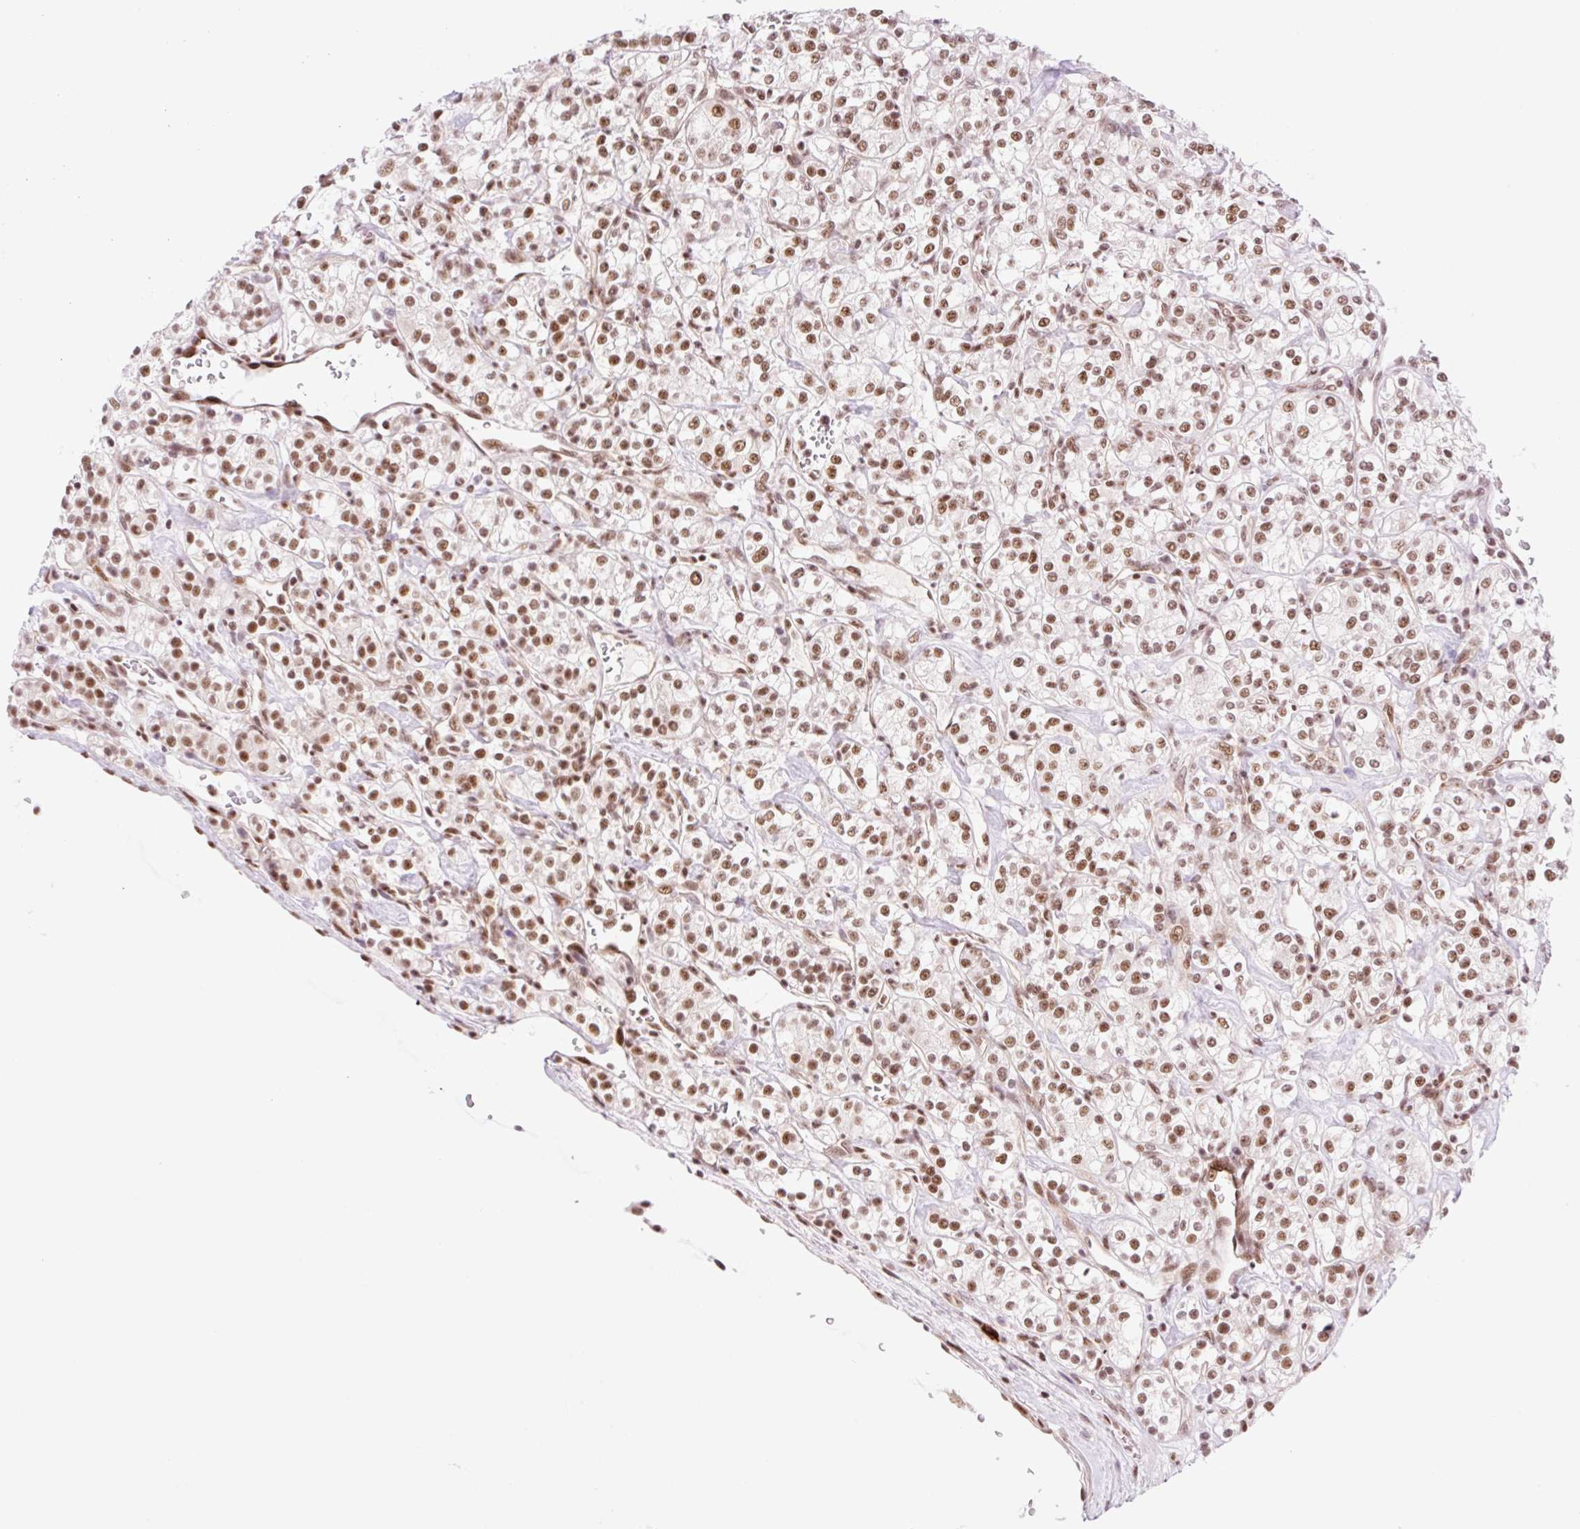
{"staining": {"intensity": "moderate", "quantity": ">75%", "location": "nuclear"}, "tissue": "renal cancer", "cell_type": "Tumor cells", "image_type": "cancer", "snomed": [{"axis": "morphology", "description": "Adenocarcinoma, NOS"}, {"axis": "topography", "description": "Kidney"}], "caption": "Immunohistochemical staining of renal cancer demonstrates medium levels of moderate nuclear protein expression in approximately >75% of tumor cells.", "gene": "PRDM11", "patient": {"sex": "male", "age": 77}}